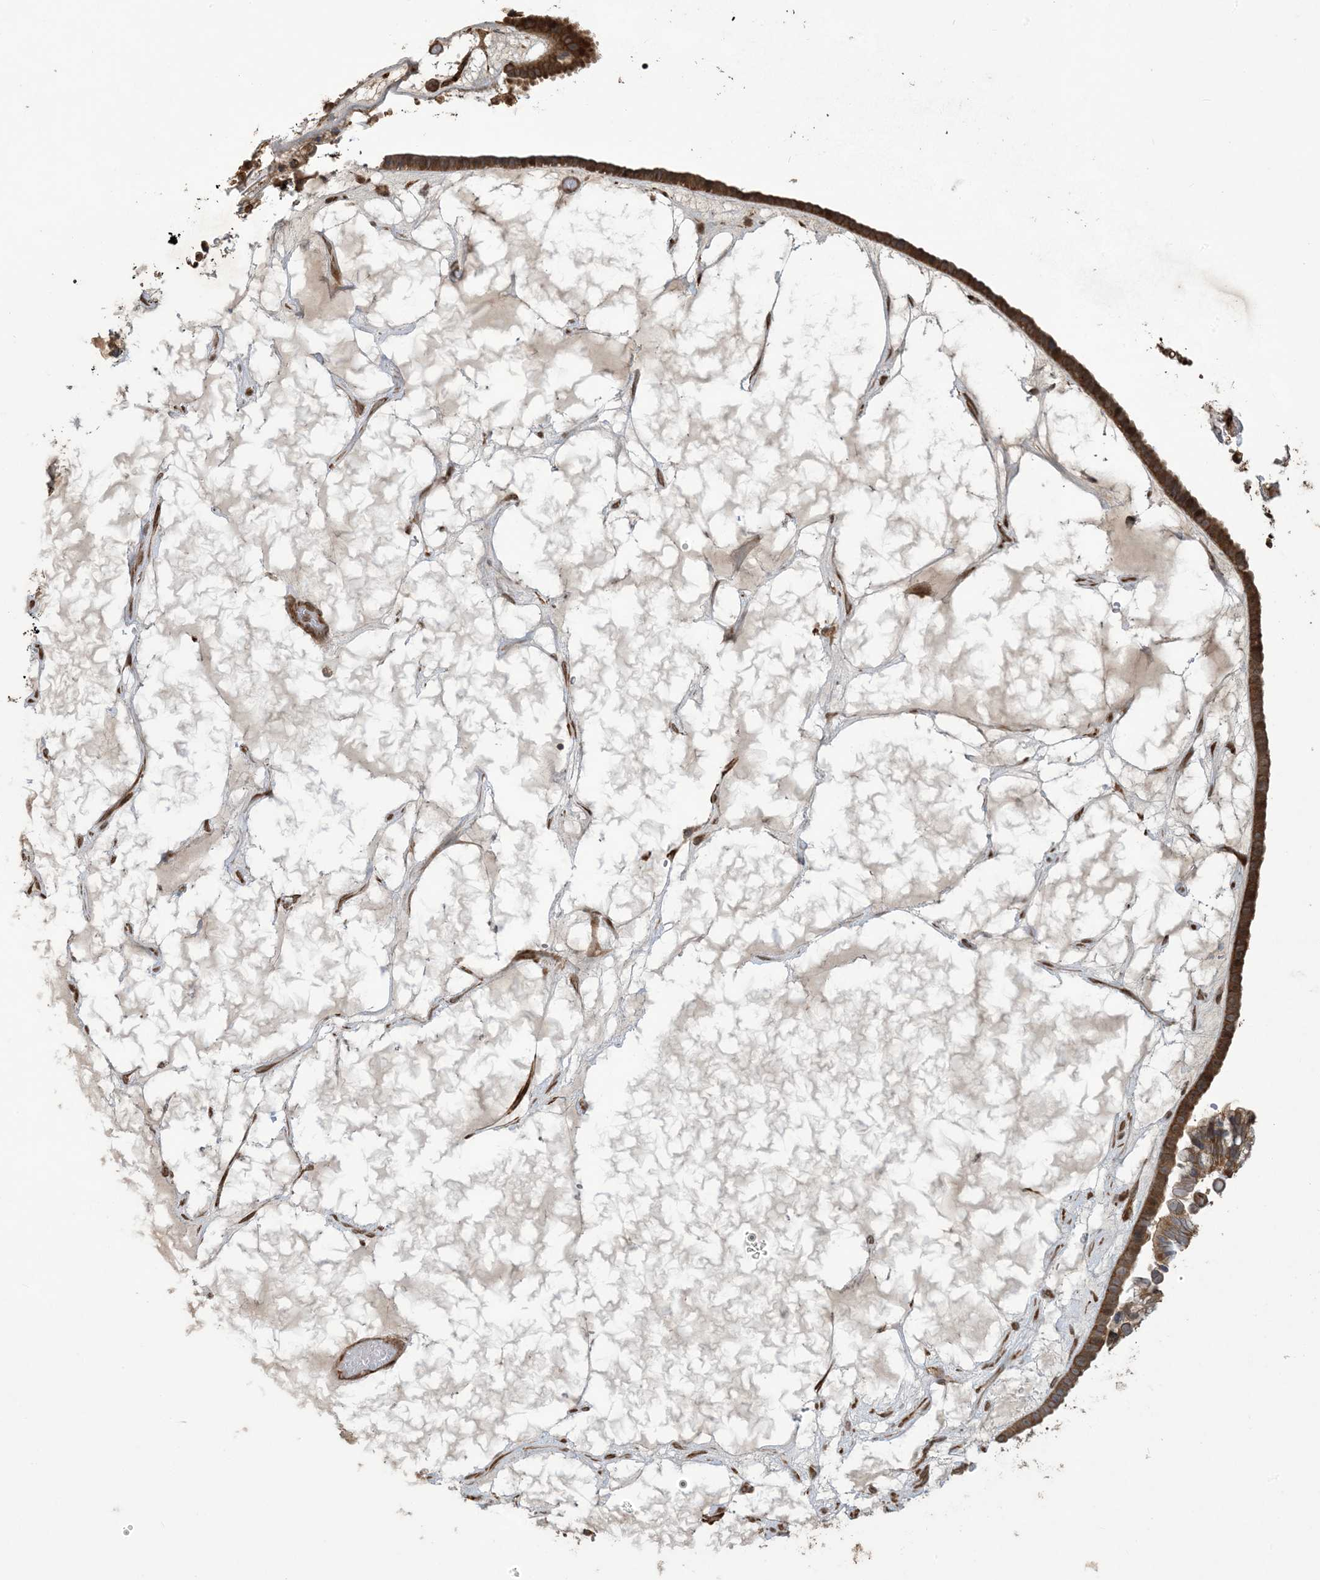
{"staining": {"intensity": "strong", "quantity": ">75%", "location": "cytoplasmic/membranous"}, "tissue": "ovarian cancer", "cell_type": "Tumor cells", "image_type": "cancer", "snomed": [{"axis": "morphology", "description": "Cystadenocarcinoma, serous, NOS"}, {"axis": "topography", "description": "Ovary"}], "caption": "Immunohistochemical staining of human ovarian cancer displays strong cytoplasmic/membranous protein positivity in approximately >75% of tumor cells. The staining was performed using DAB (3,3'-diaminobenzidine), with brown indicating positive protein expression. Nuclei are stained blue with hematoxylin.", "gene": "KLHL18", "patient": {"sex": "female", "age": 56}}